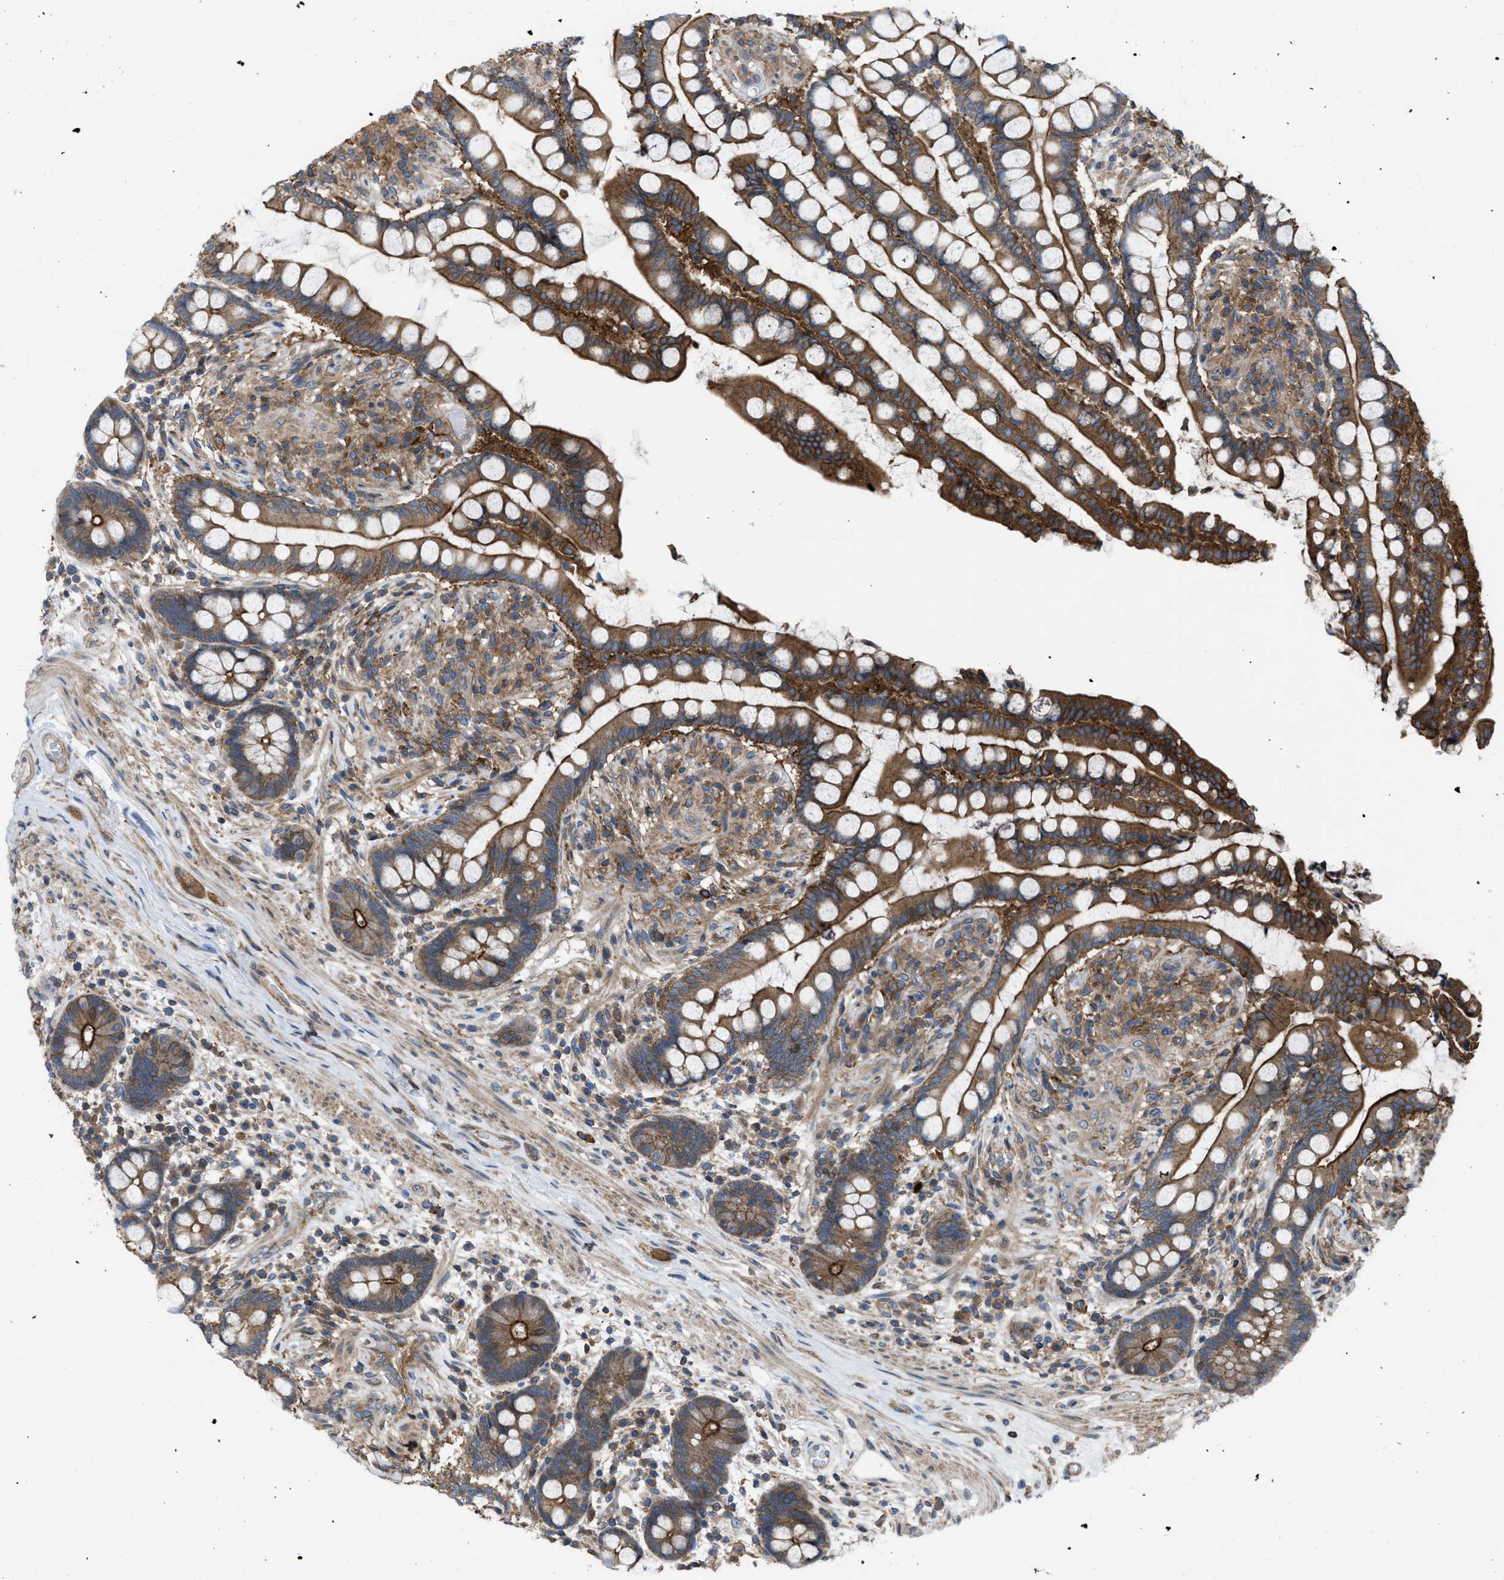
{"staining": {"intensity": "moderate", "quantity": ">75%", "location": "cytoplasmic/membranous"}, "tissue": "colon", "cell_type": "Endothelial cells", "image_type": "normal", "snomed": [{"axis": "morphology", "description": "Normal tissue, NOS"}, {"axis": "topography", "description": "Colon"}], "caption": "This image exhibits unremarkable colon stained with IHC to label a protein in brown. The cytoplasmic/membranous of endothelial cells show moderate positivity for the protein. Nuclei are counter-stained blue.", "gene": "MYO18A", "patient": {"sex": "male", "age": 73}}